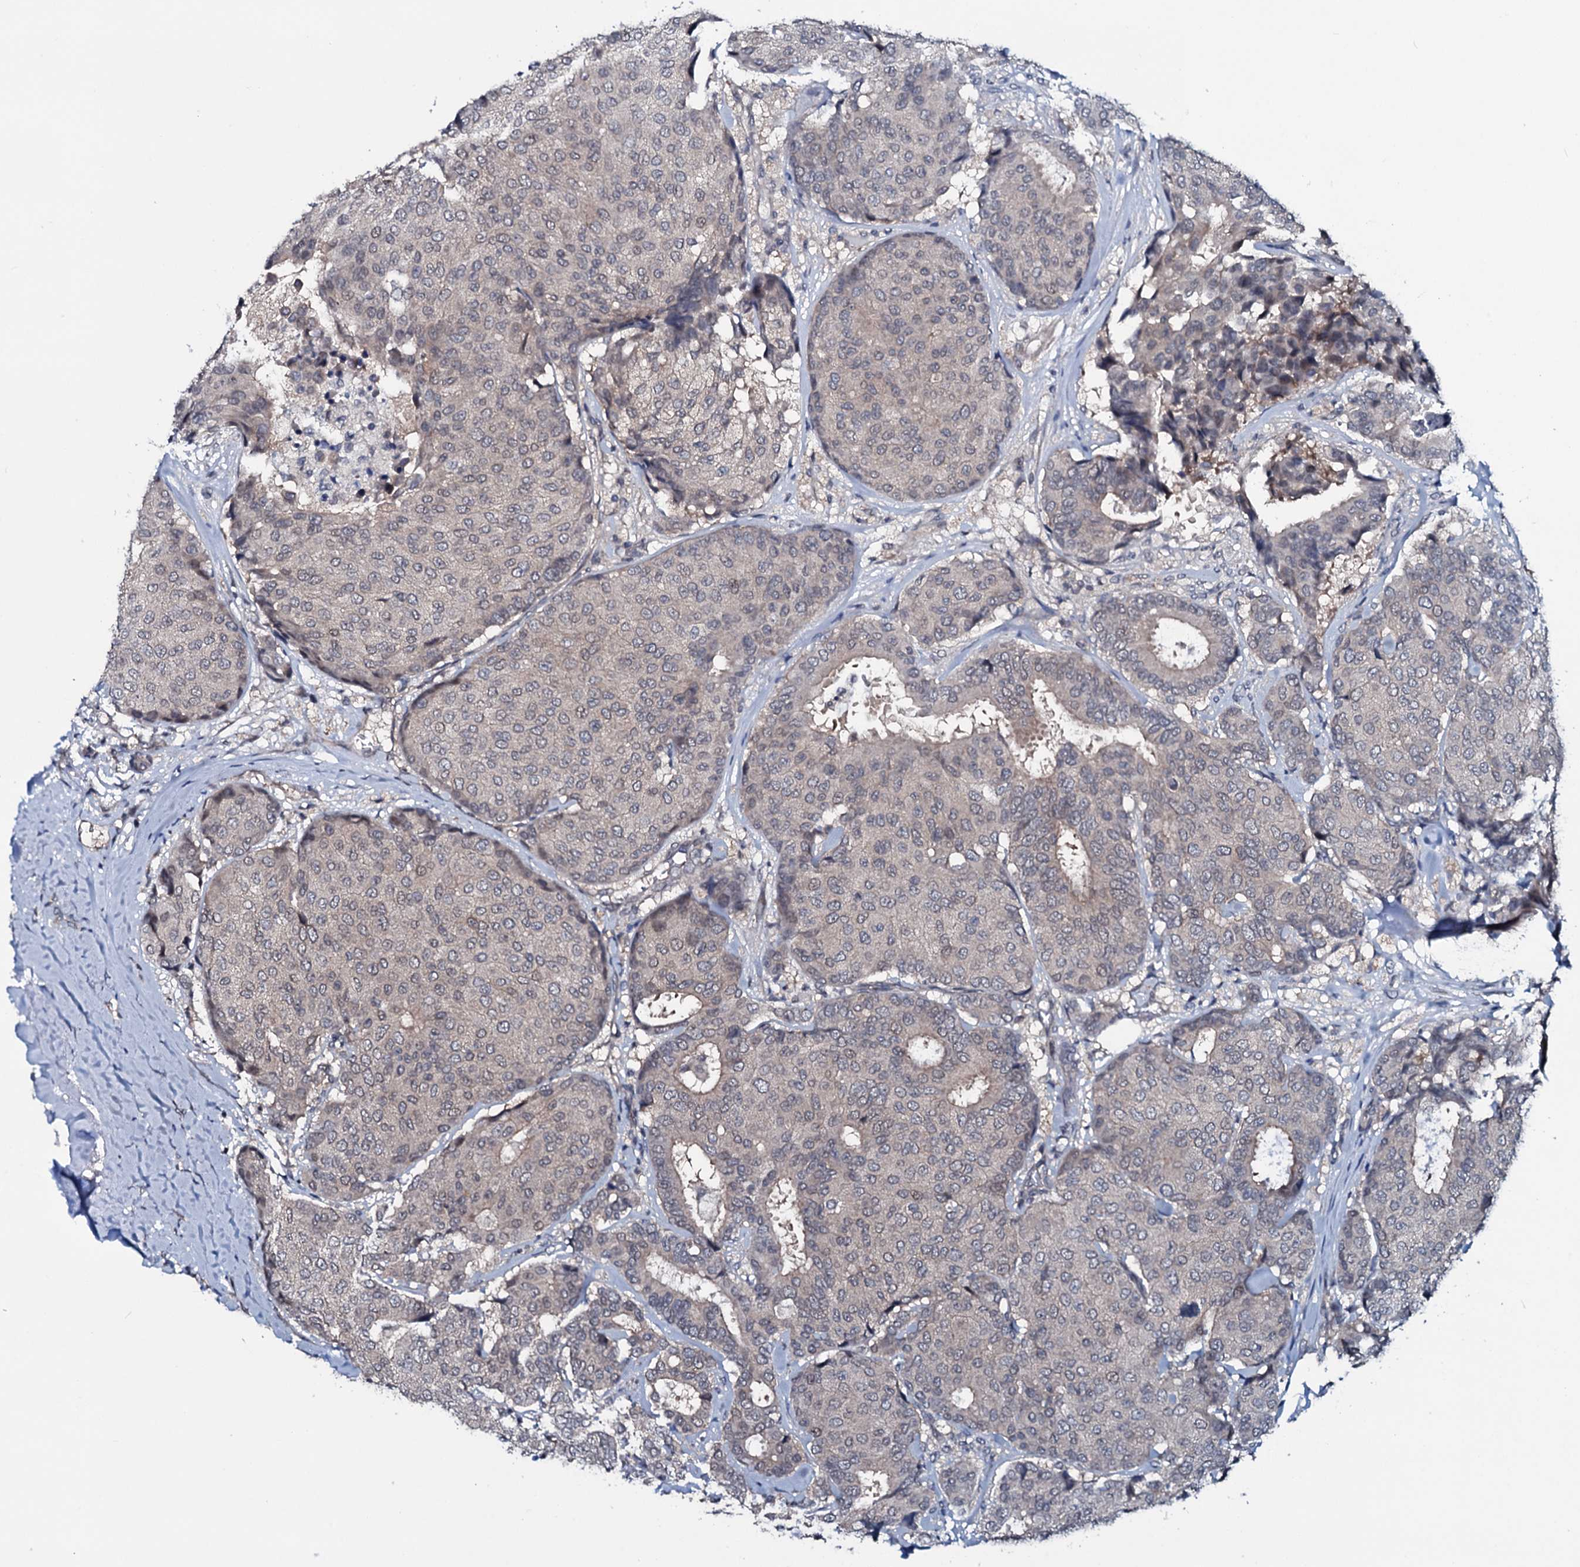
{"staining": {"intensity": "negative", "quantity": "none", "location": "none"}, "tissue": "breast cancer", "cell_type": "Tumor cells", "image_type": "cancer", "snomed": [{"axis": "morphology", "description": "Duct carcinoma"}, {"axis": "topography", "description": "Breast"}], "caption": "Breast cancer (intraductal carcinoma) was stained to show a protein in brown. There is no significant staining in tumor cells. Brightfield microscopy of IHC stained with DAB (brown) and hematoxylin (blue), captured at high magnification.", "gene": "OGFOD2", "patient": {"sex": "female", "age": 75}}